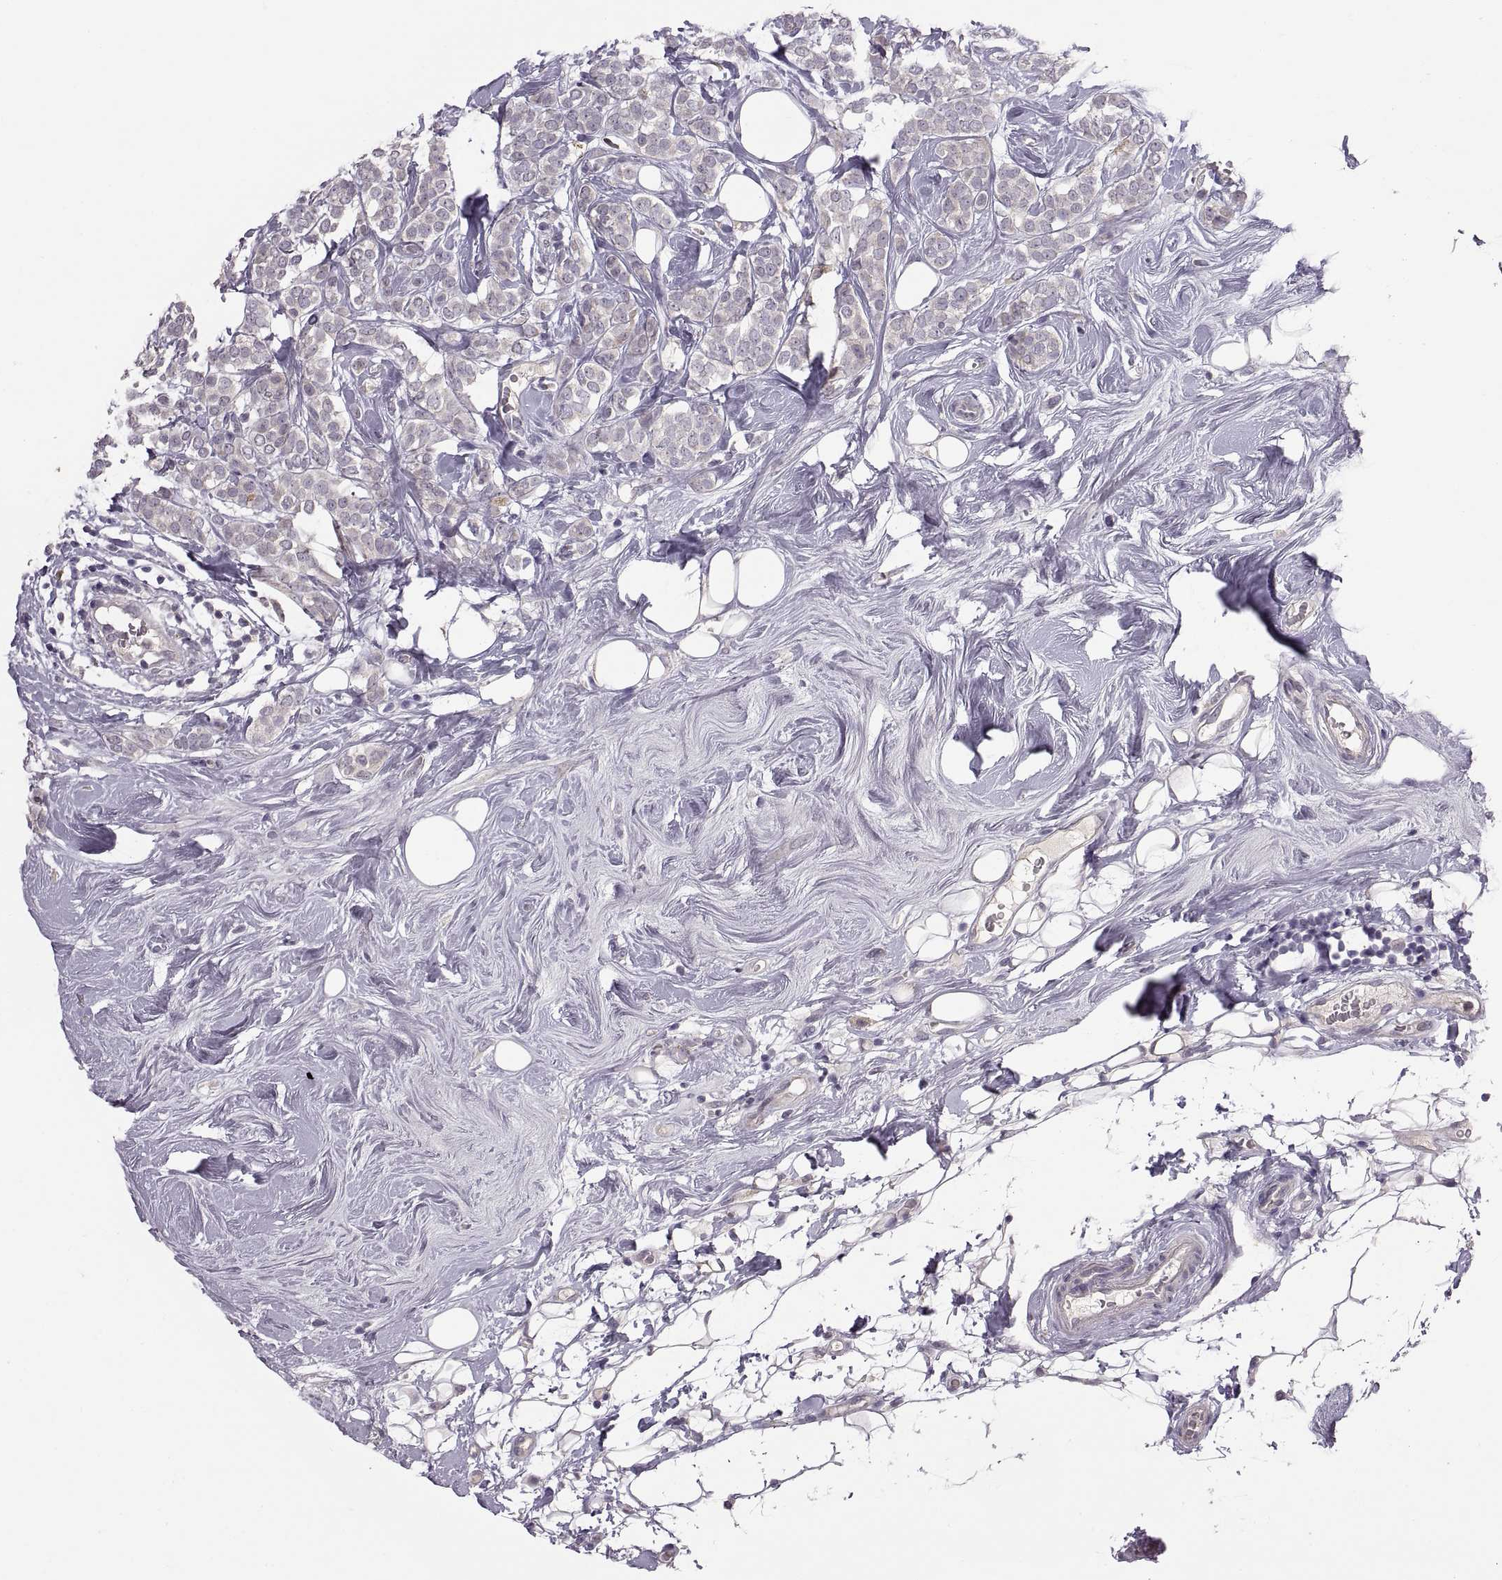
{"staining": {"intensity": "negative", "quantity": "none", "location": "none"}, "tissue": "breast cancer", "cell_type": "Tumor cells", "image_type": "cancer", "snomed": [{"axis": "morphology", "description": "Lobular carcinoma"}, {"axis": "topography", "description": "Breast"}], "caption": "Photomicrograph shows no protein positivity in tumor cells of lobular carcinoma (breast) tissue.", "gene": "HMGCR", "patient": {"sex": "female", "age": 49}}